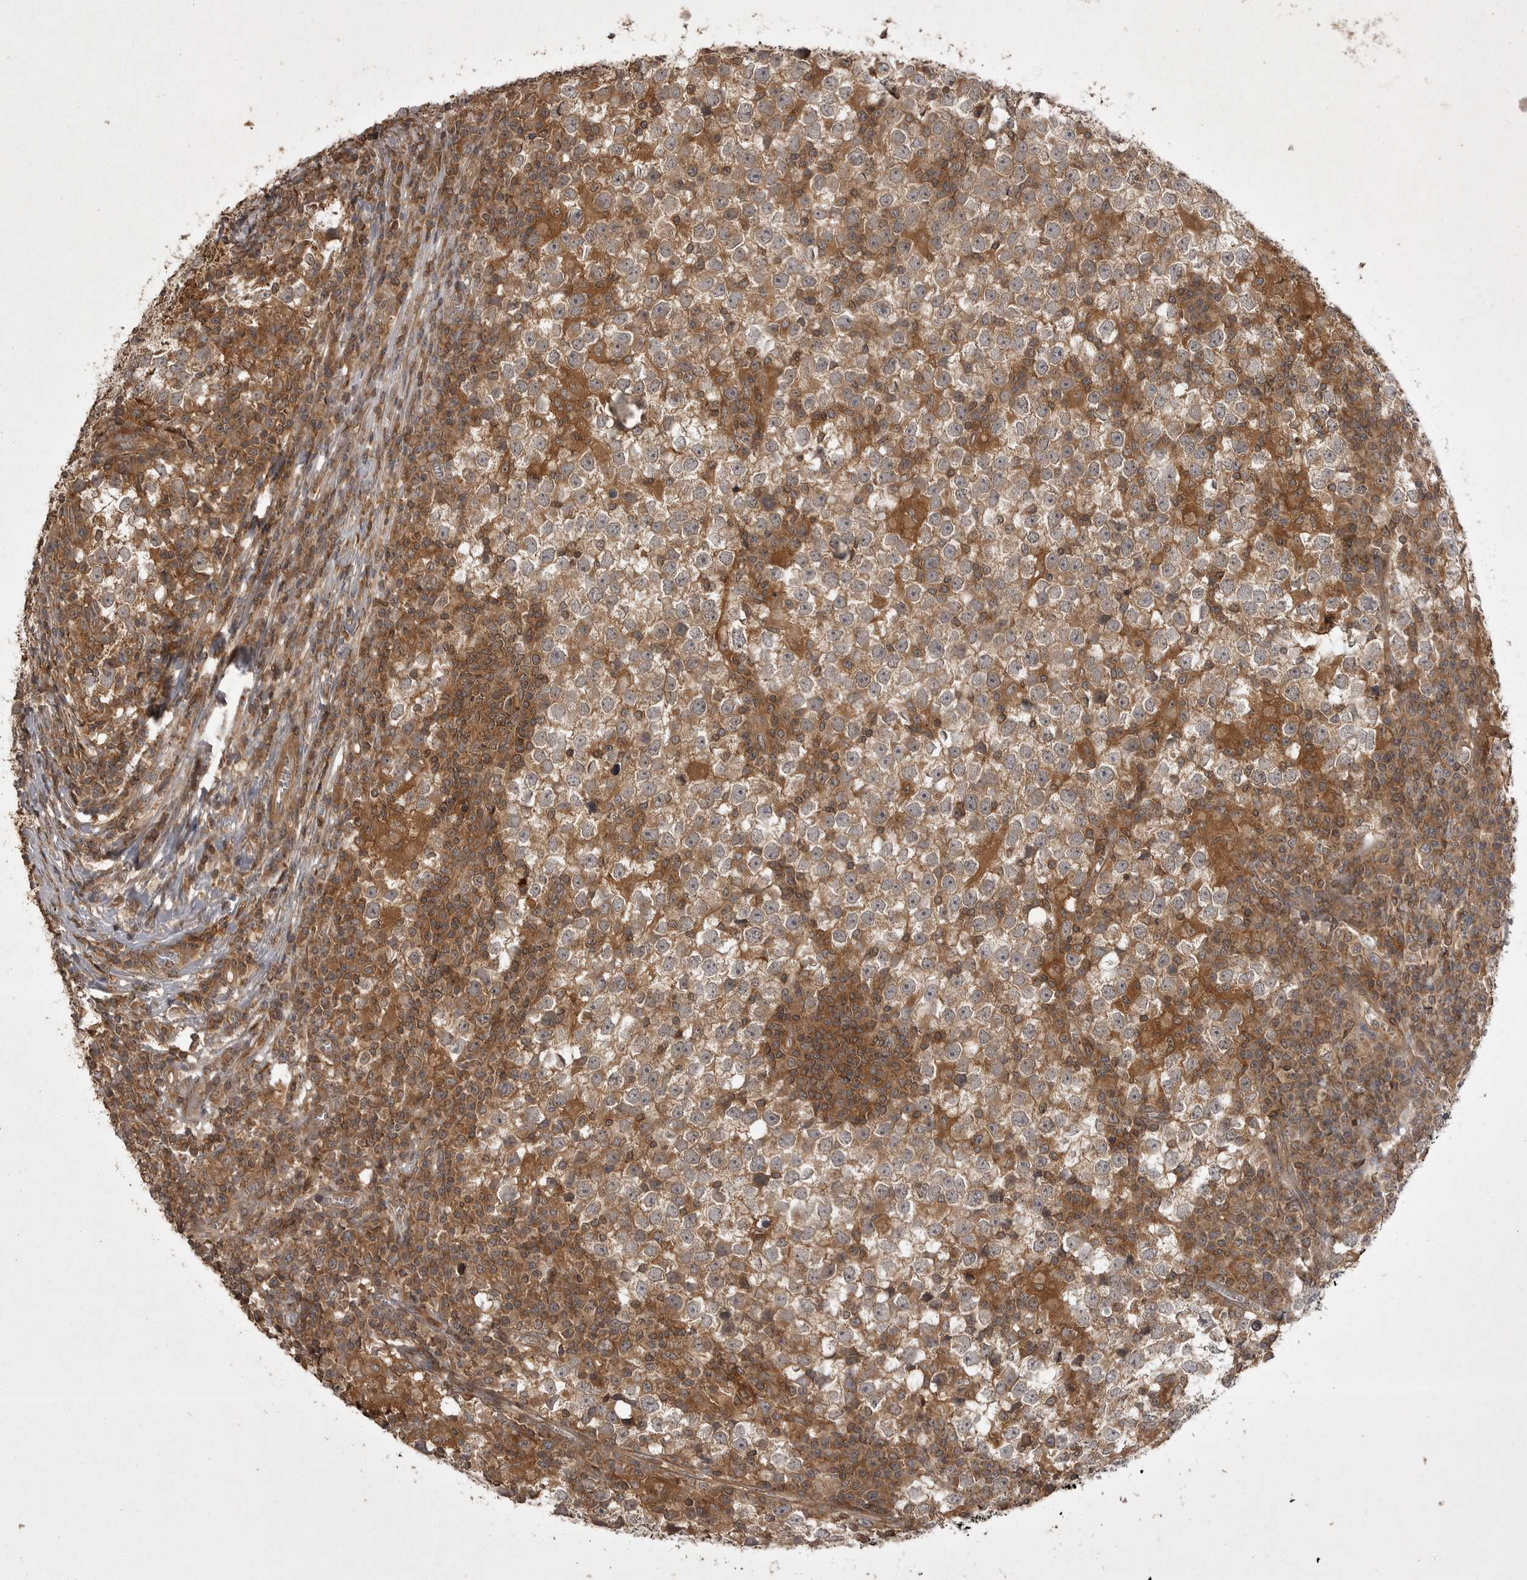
{"staining": {"intensity": "weak", "quantity": ">75%", "location": "cytoplasmic/membranous"}, "tissue": "testis cancer", "cell_type": "Tumor cells", "image_type": "cancer", "snomed": [{"axis": "morphology", "description": "Seminoma, NOS"}, {"axis": "topography", "description": "Testis"}], "caption": "There is low levels of weak cytoplasmic/membranous expression in tumor cells of testis cancer (seminoma), as demonstrated by immunohistochemical staining (brown color).", "gene": "STK24", "patient": {"sex": "male", "age": 65}}